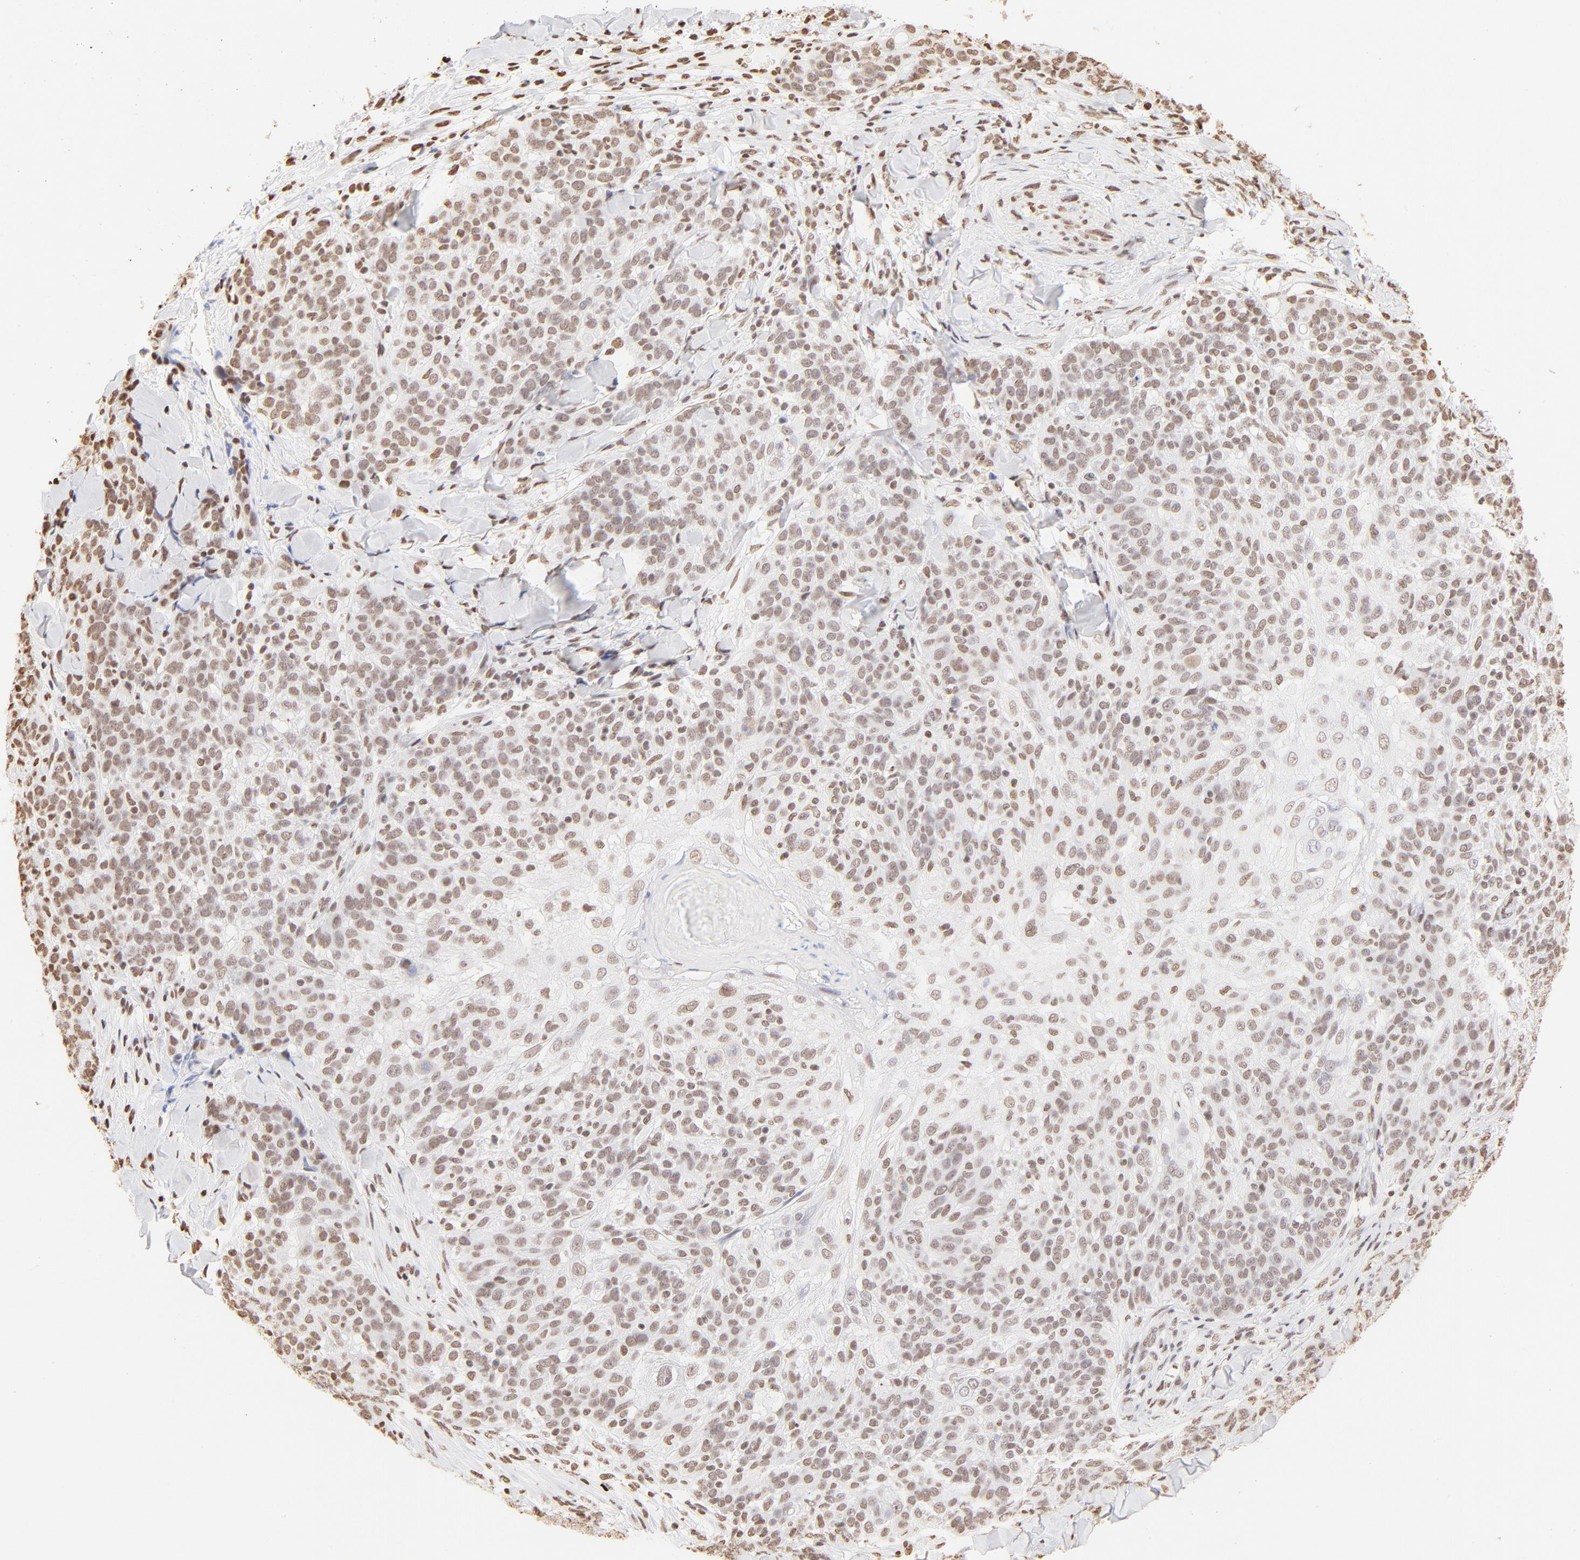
{"staining": {"intensity": "moderate", "quantity": ">75%", "location": "nuclear"}, "tissue": "skin cancer", "cell_type": "Tumor cells", "image_type": "cancer", "snomed": [{"axis": "morphology", "description": "Normal tissue, NOS"}, {"axis": "morphology", "description": "Squamous cell carcinoma, NOS"}, {"axis": "topography", "description": "Skin"}], "caption": "About >75% of tumor cells in skin cancer (squamous cell carcinoma) demonstrate moderate nuclear protein staining as visualized by brown immunohistochemical staining.", "gene": "ZNF540", "patient": {"sex": "female", "age": 83}}